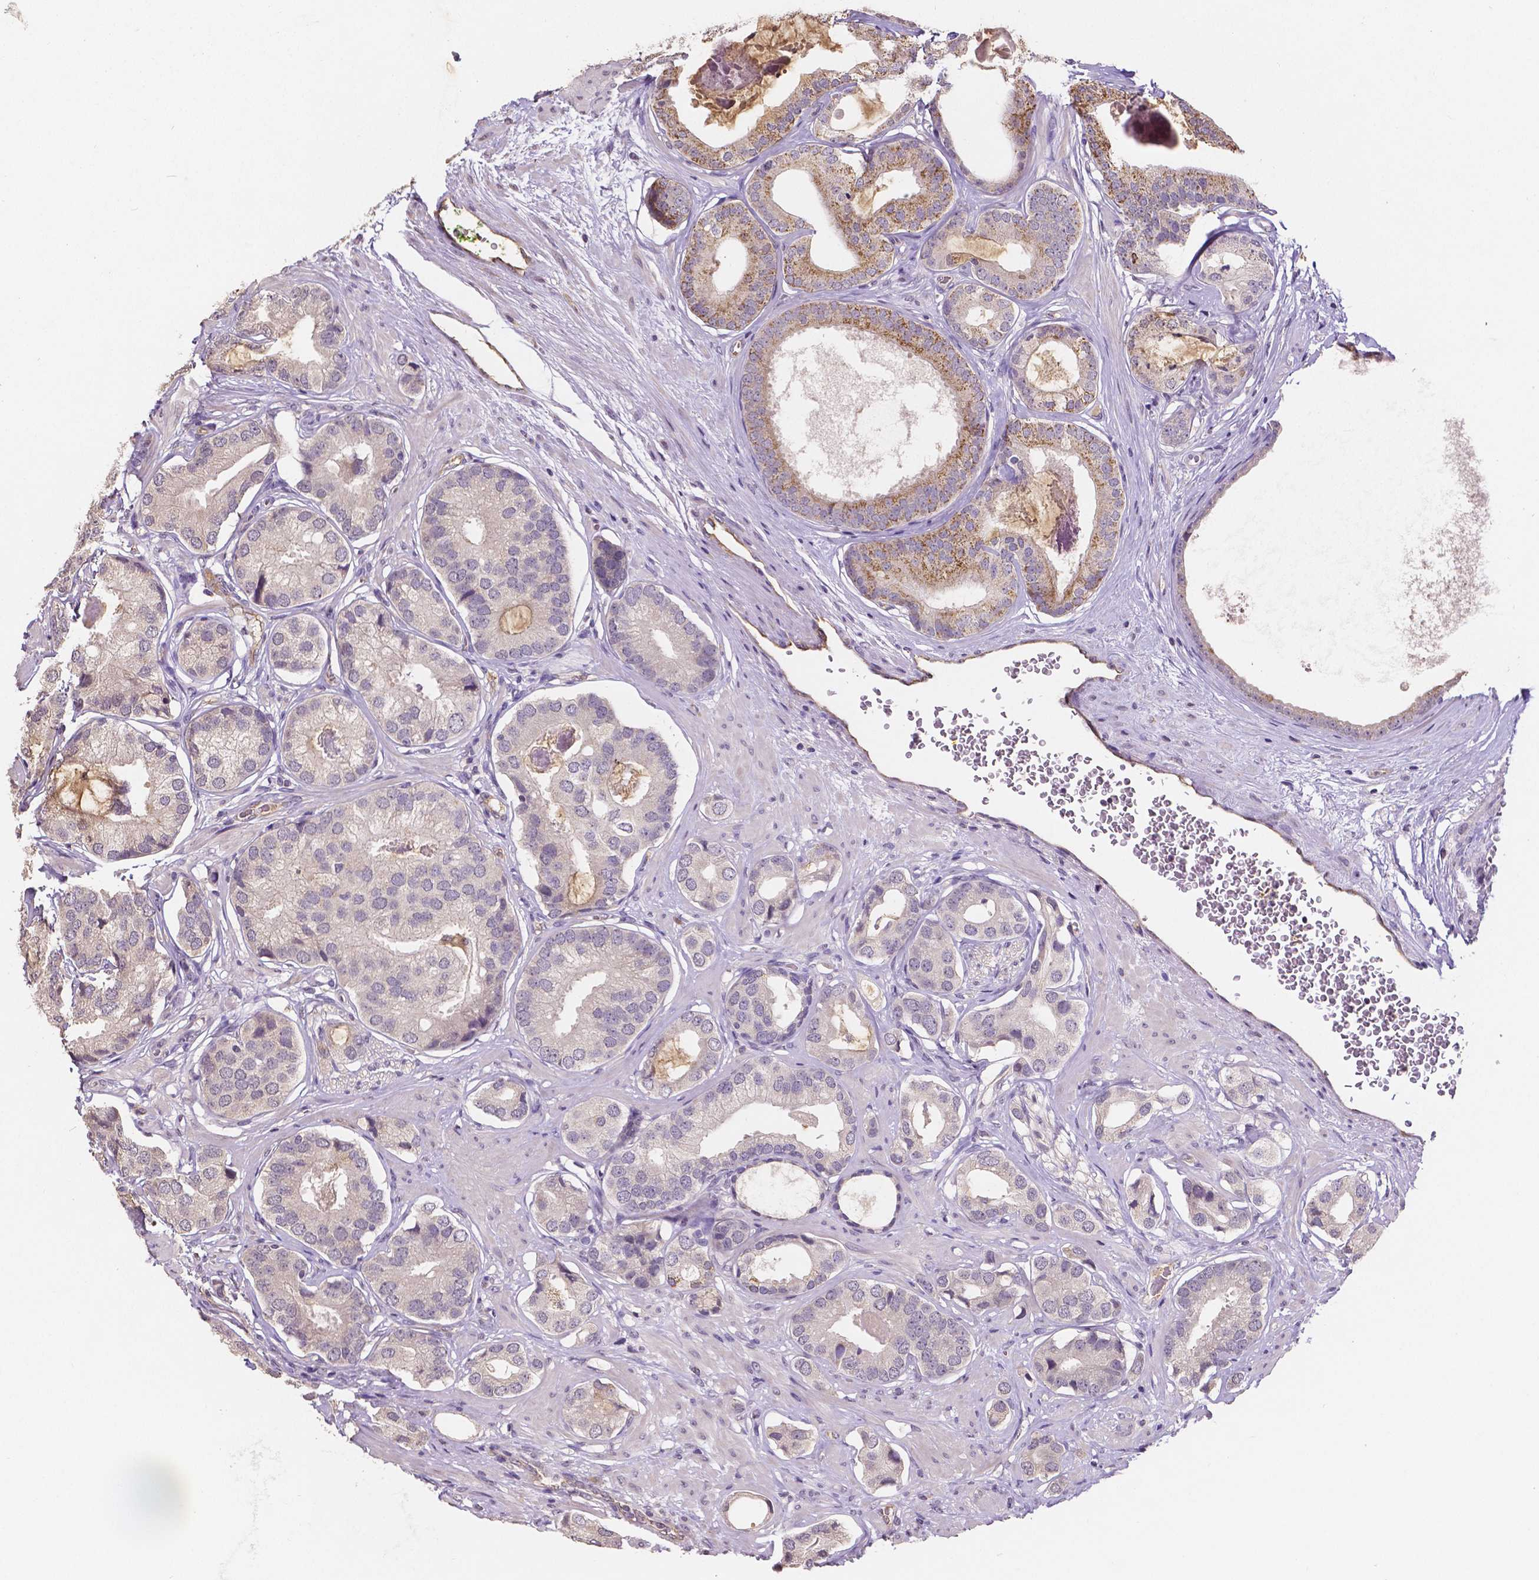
{"staining": {"intensity": "moderate", "quantity": "<25%", "location": "cytoplasmic/membranous"}, "tissue": "prostate cancer", "cell_type": "Tumor cells", "image_type": "cancer", "snomed": [{"axis": "morphology", "description": "Adenocarcinoma, Low grade"}, {"axis": "topography", "description": "Prostate"}], "caption": "Tumor cells reveal low levels of moderate cytoplasmic/membranous staining in about <25% of cells in human prostate low-grade adenocarcinoma. The protein is stained brown, and the nuclei are stained in blue (DAB IHC with brightfield microscopy, high magnification).", "gene": "ELAVL2", "patient": {"sex": "male", "age": 61}}